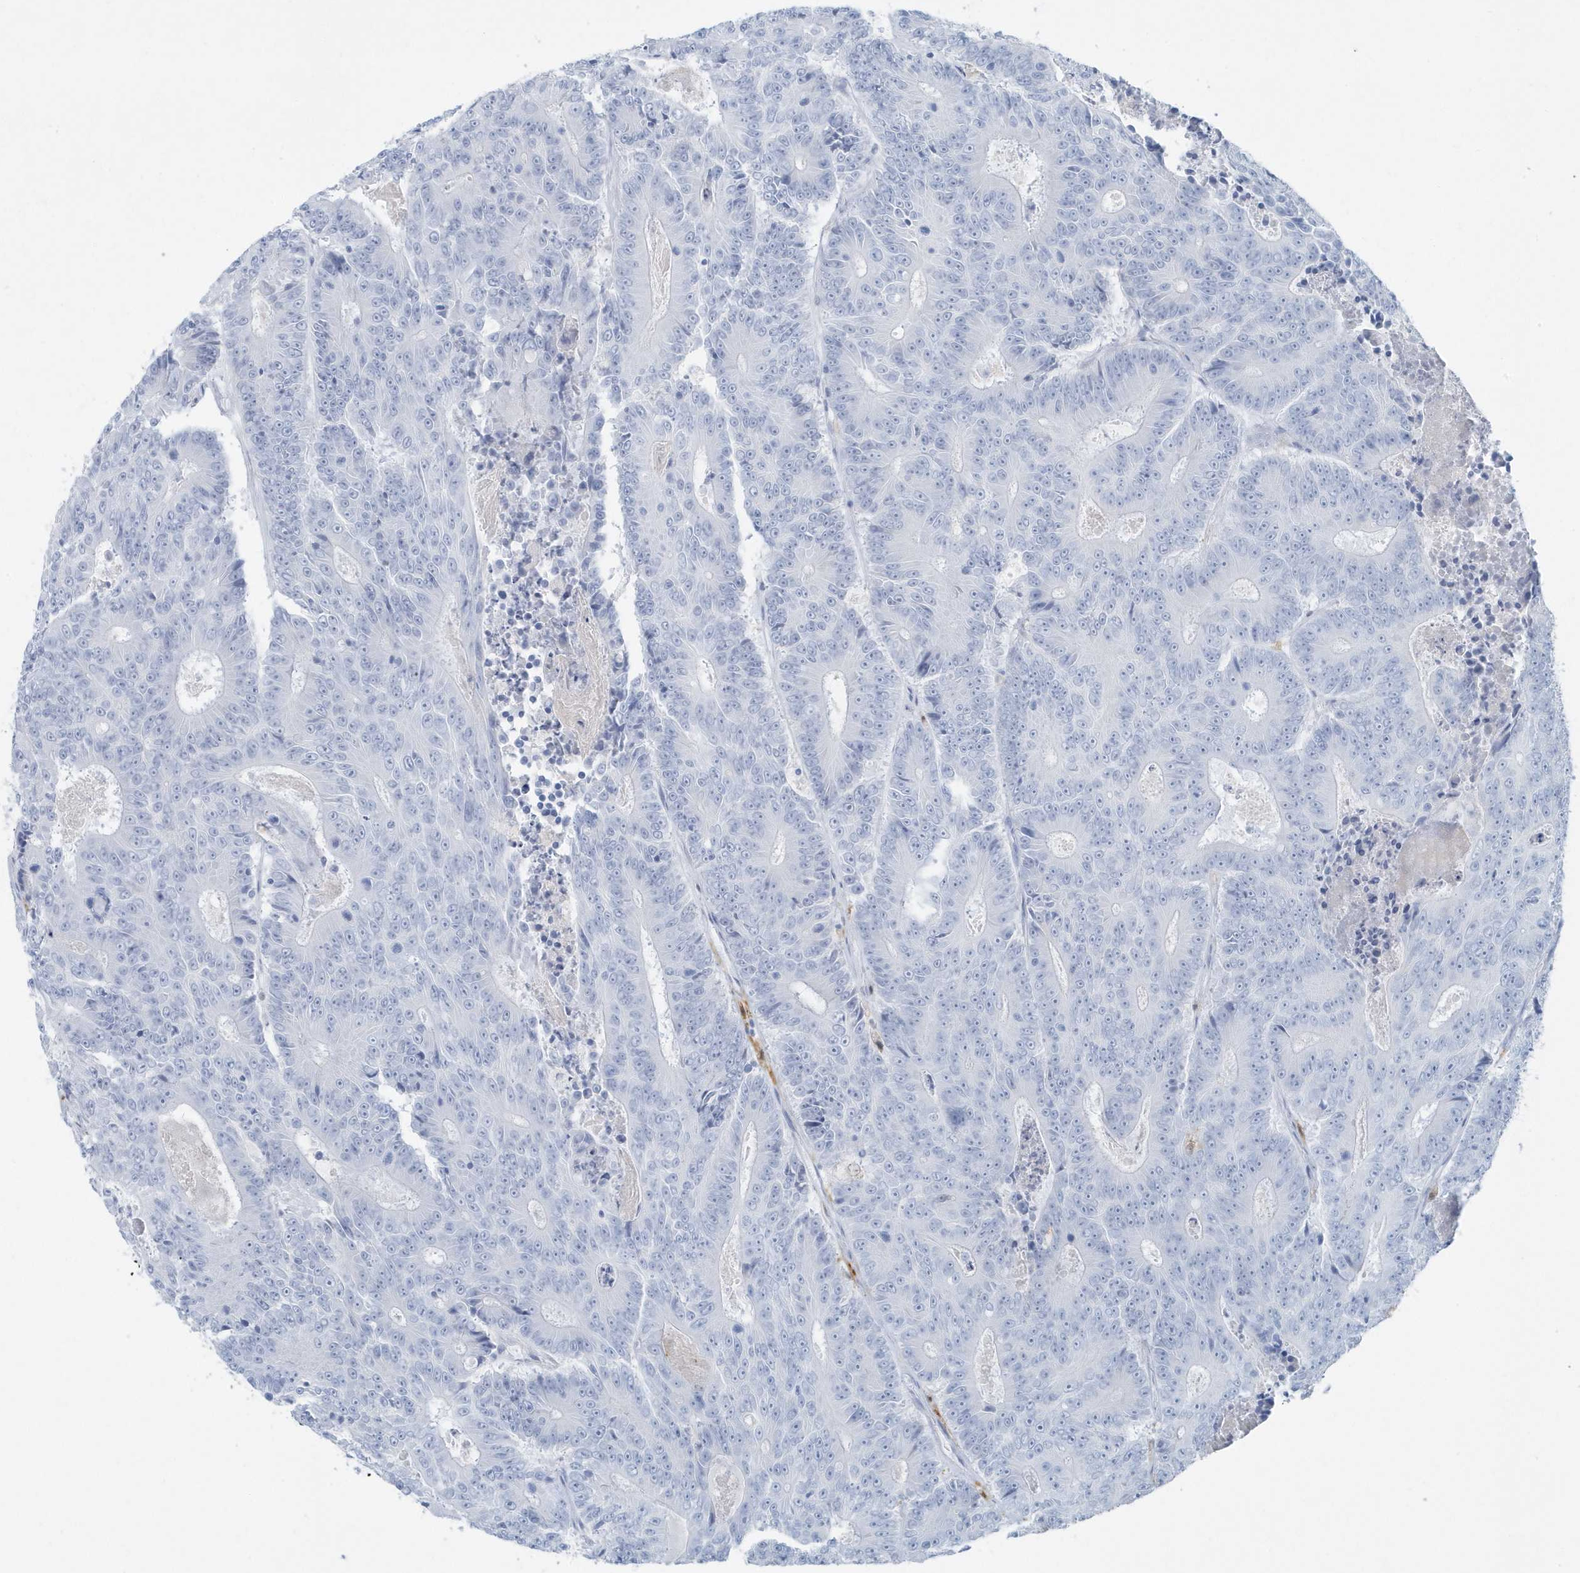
{"staining": {"intensity": "negative", "quantity": "none", "location": "none"}, "tissue": "colorectal cancer", "cell_type": "Tumor cells", "image_type": "cancer", "snomed": [{"axis": "morphology", "description": "Adenocarcinoma, NOS"}, {"axis": "topography", "description": "Colon"}], "caption": "Immunohistochemistry photomicrograph of colorectal cancer stained for a protein (brown), which exhibits no expression in tumor cells. (Brightfield microscopy of DAB IHC at high magnification).", "gene": "FAM98A", "patient": {"sex": "male", "age": 83}}